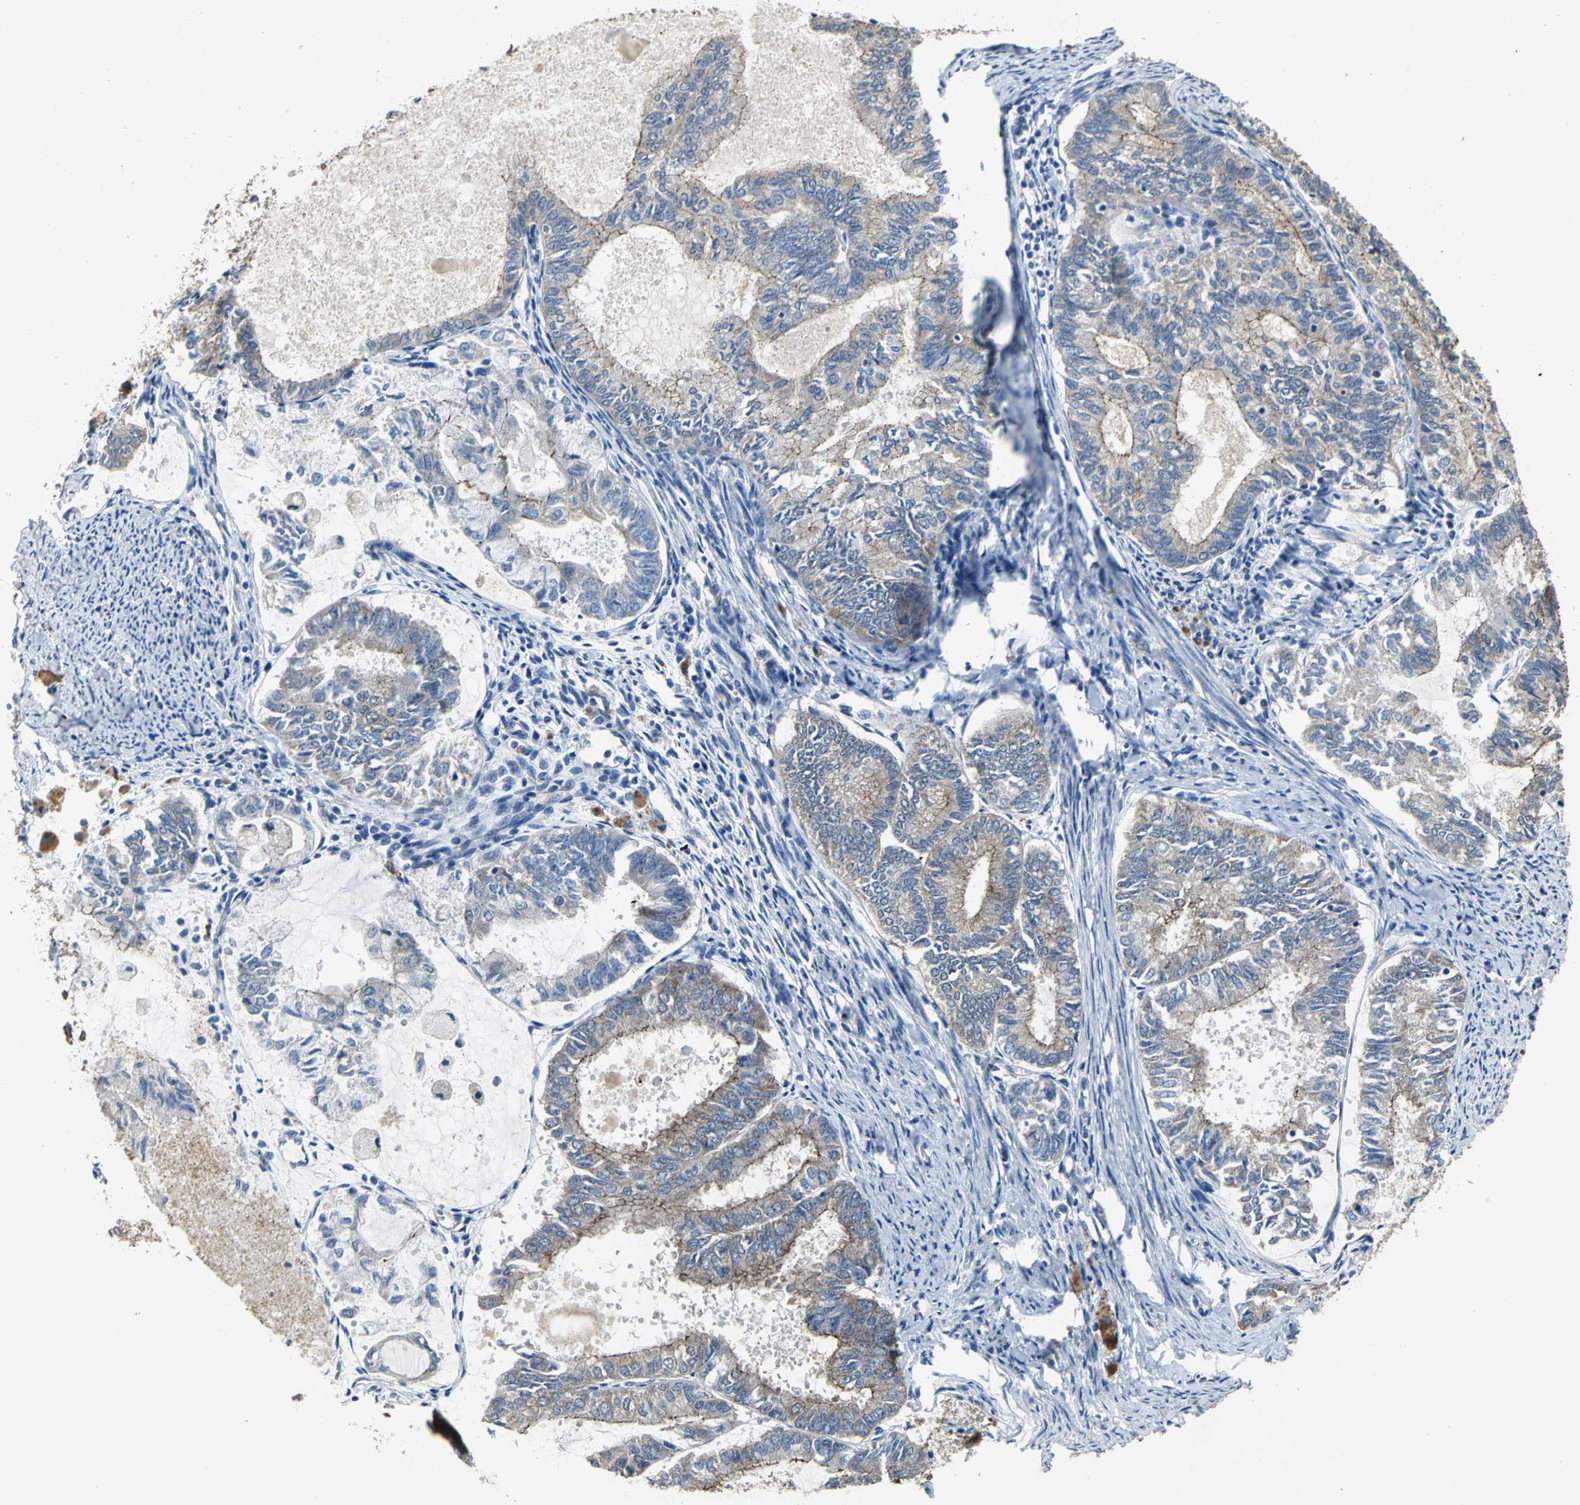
{"staining": {"intensity": "weak", "quantity": ">75%", "location": "cytoplasmic/membranous"}, "tissue": "endometrial cancer", "cell_type": "Tumor cells", "image_type": "cancer", "snomed": [{"axis": "morphology", "description": "Adenocarcinoma, NOS"}, {"axis": "topography", "description": "Endometrium"}], "caption": "Immunohistochemical staining of human endometrial cancer shows low levels of weak cytoplasmic/membranous protein staining in about >75% of tumor cells. The staining was performed using DAB, with brown indicating positive protein expression. Nuclei are stained blue with hematoxylin.", "gene": "OCLN", "patient": {"sex": "female", "age": 86}}